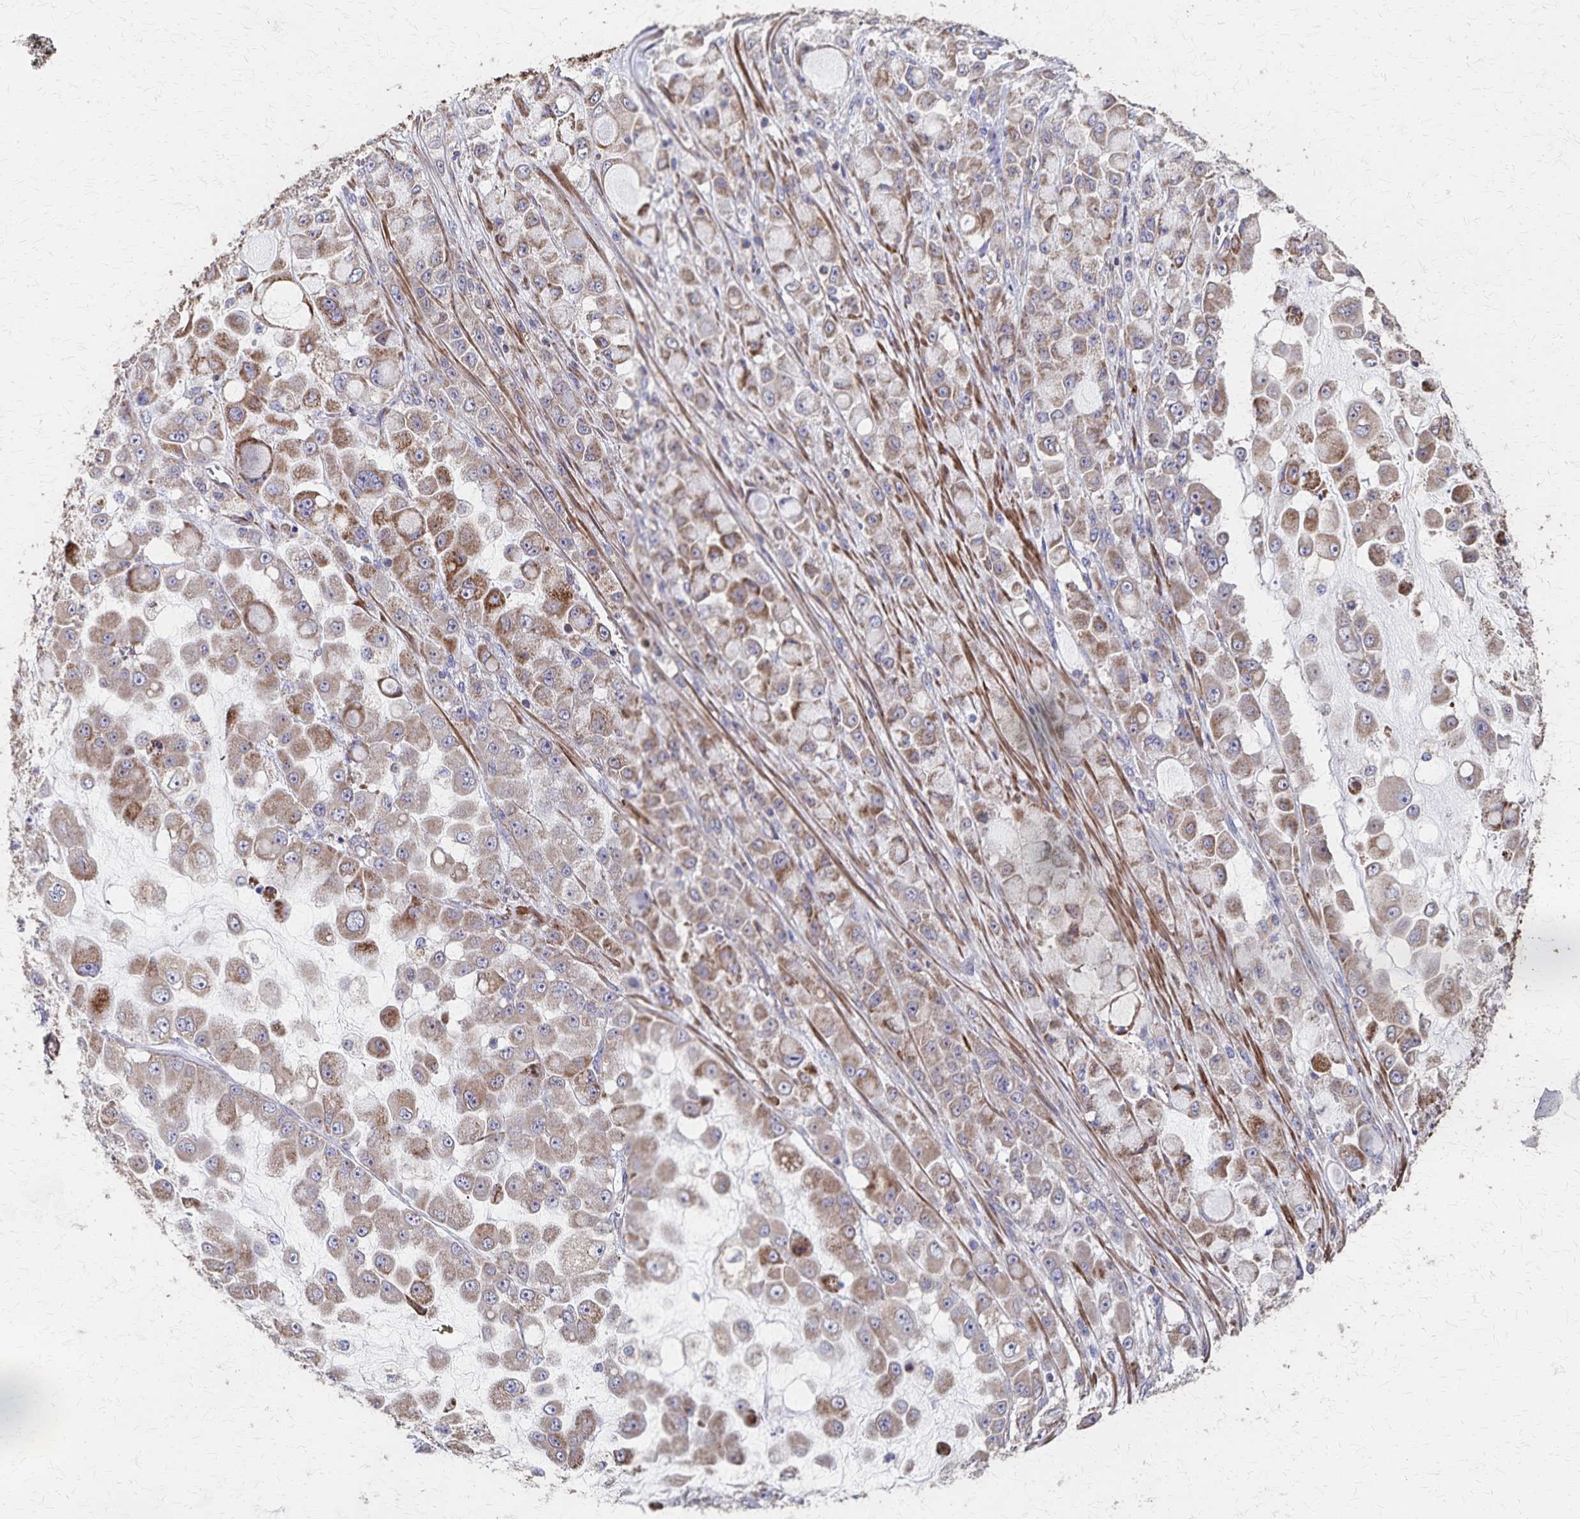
{"staining": {"intensity": "weak", "quantity": ">75%", "location": "cytoplasmic/membranous"}, "tissue": "stomach cancer", "cell_type": "Tumor cells", "image_type": "cancer", "snomed": [{"axis": "morphology", "description": "Adenocarcinoma, NOS"}, {"axis": "topography", "description": "Stomach"}], "caption": "Protein staining of stomach cancer tissue displays weak cytoplasmic/membranous expression in about >75% of tumor cells.", "gene": "PGAP2", "patient": {"sex": "female", "age": 76}}